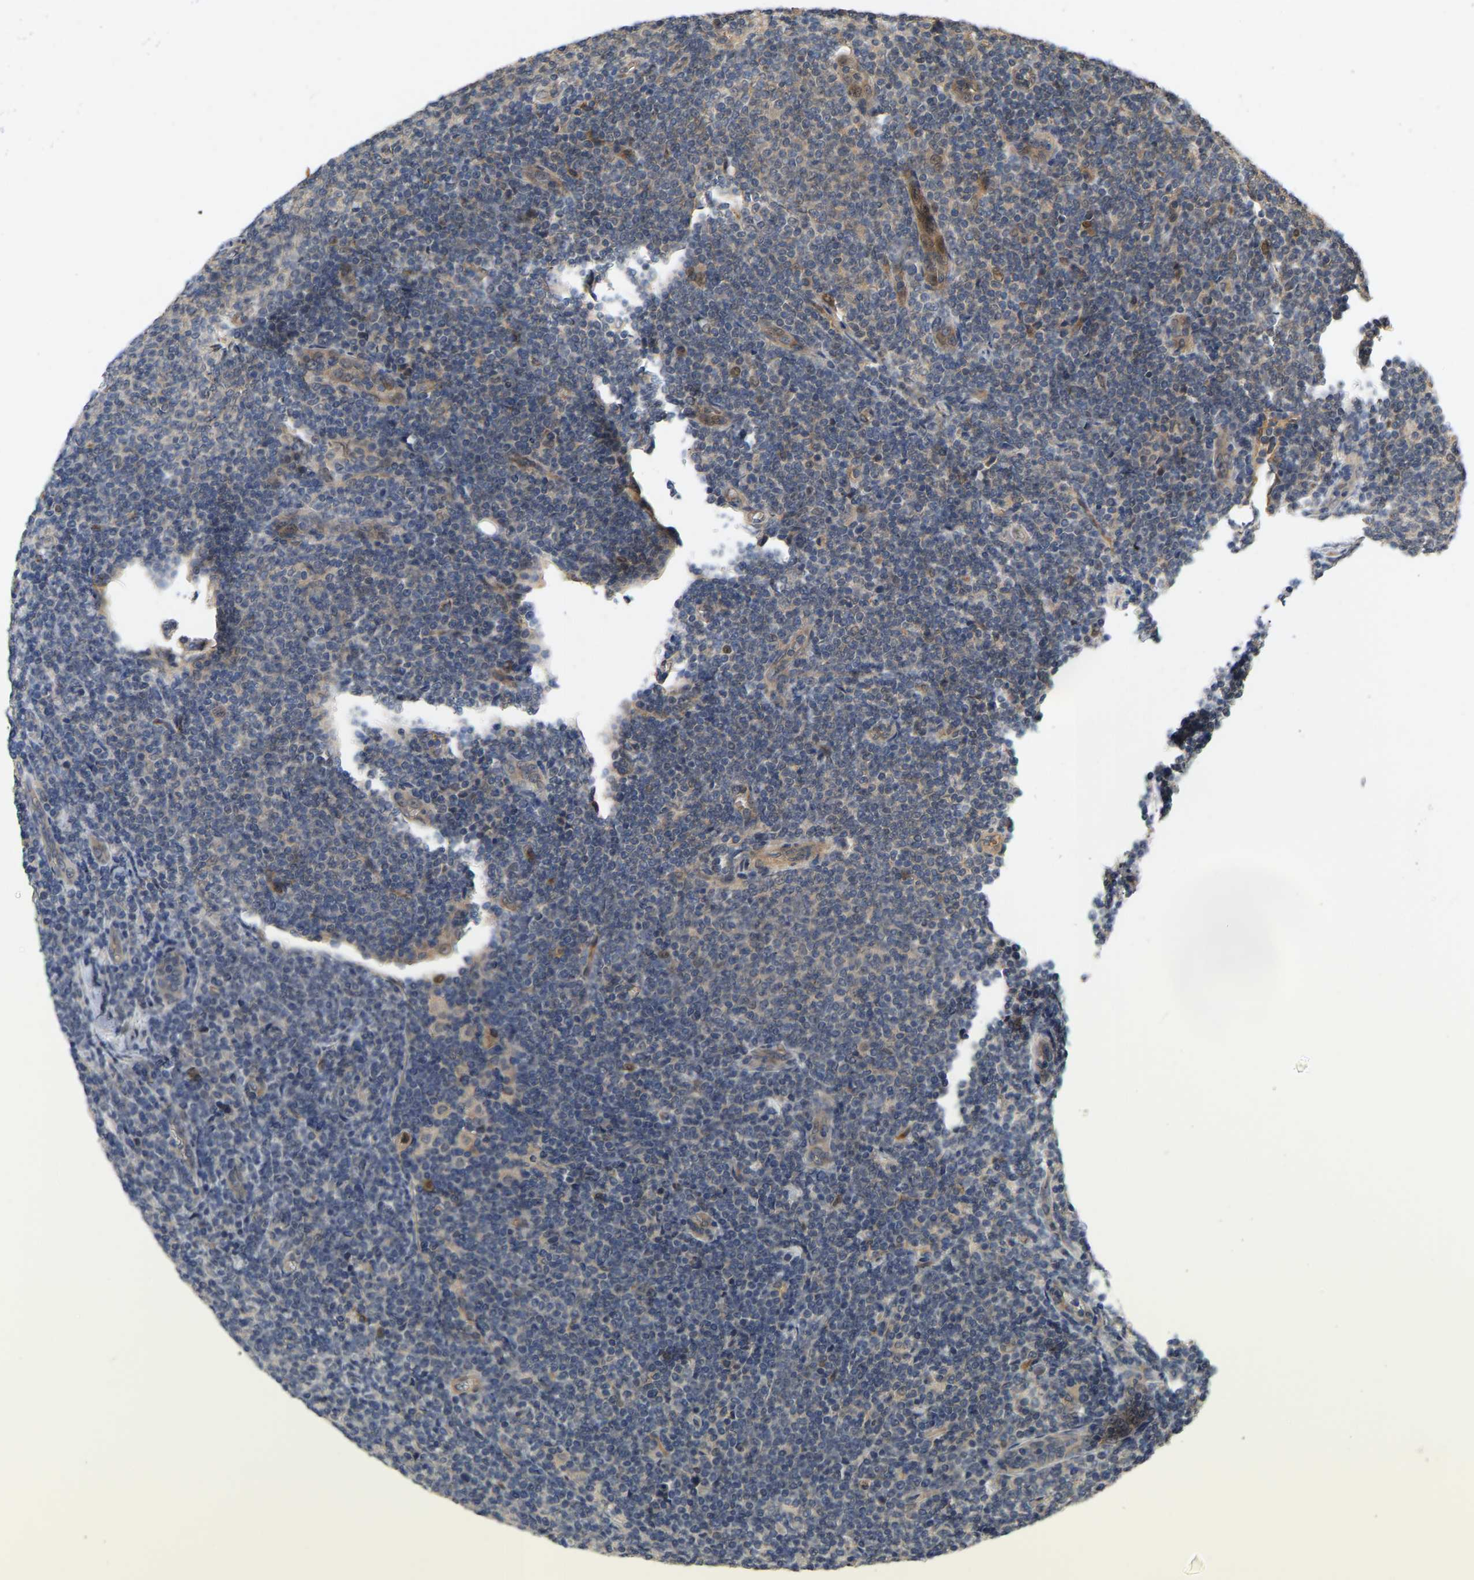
{"staining": {"intensity": "negative", "quantity": "none", "location": "none"}, "tissue": "lymphoma", "cell_type": "Tumor cells", "image_type": "cancer", "snomed": [{"axis": "morphology", "description": "Malignant lymphoma, non-Hodgkin's type, Low grade"}, {"axis": "topography", "description": "Lymph node"}], "caption": "Immunohistochemistry (IHC) micrograph of low-grade malignant lymphoma, non-Hodgkin's type stained for a protein (brown), which exhibits no staining in tumor cells.", "gene": "LIMK2", "patient": {"sex": "male", "age": 66}}